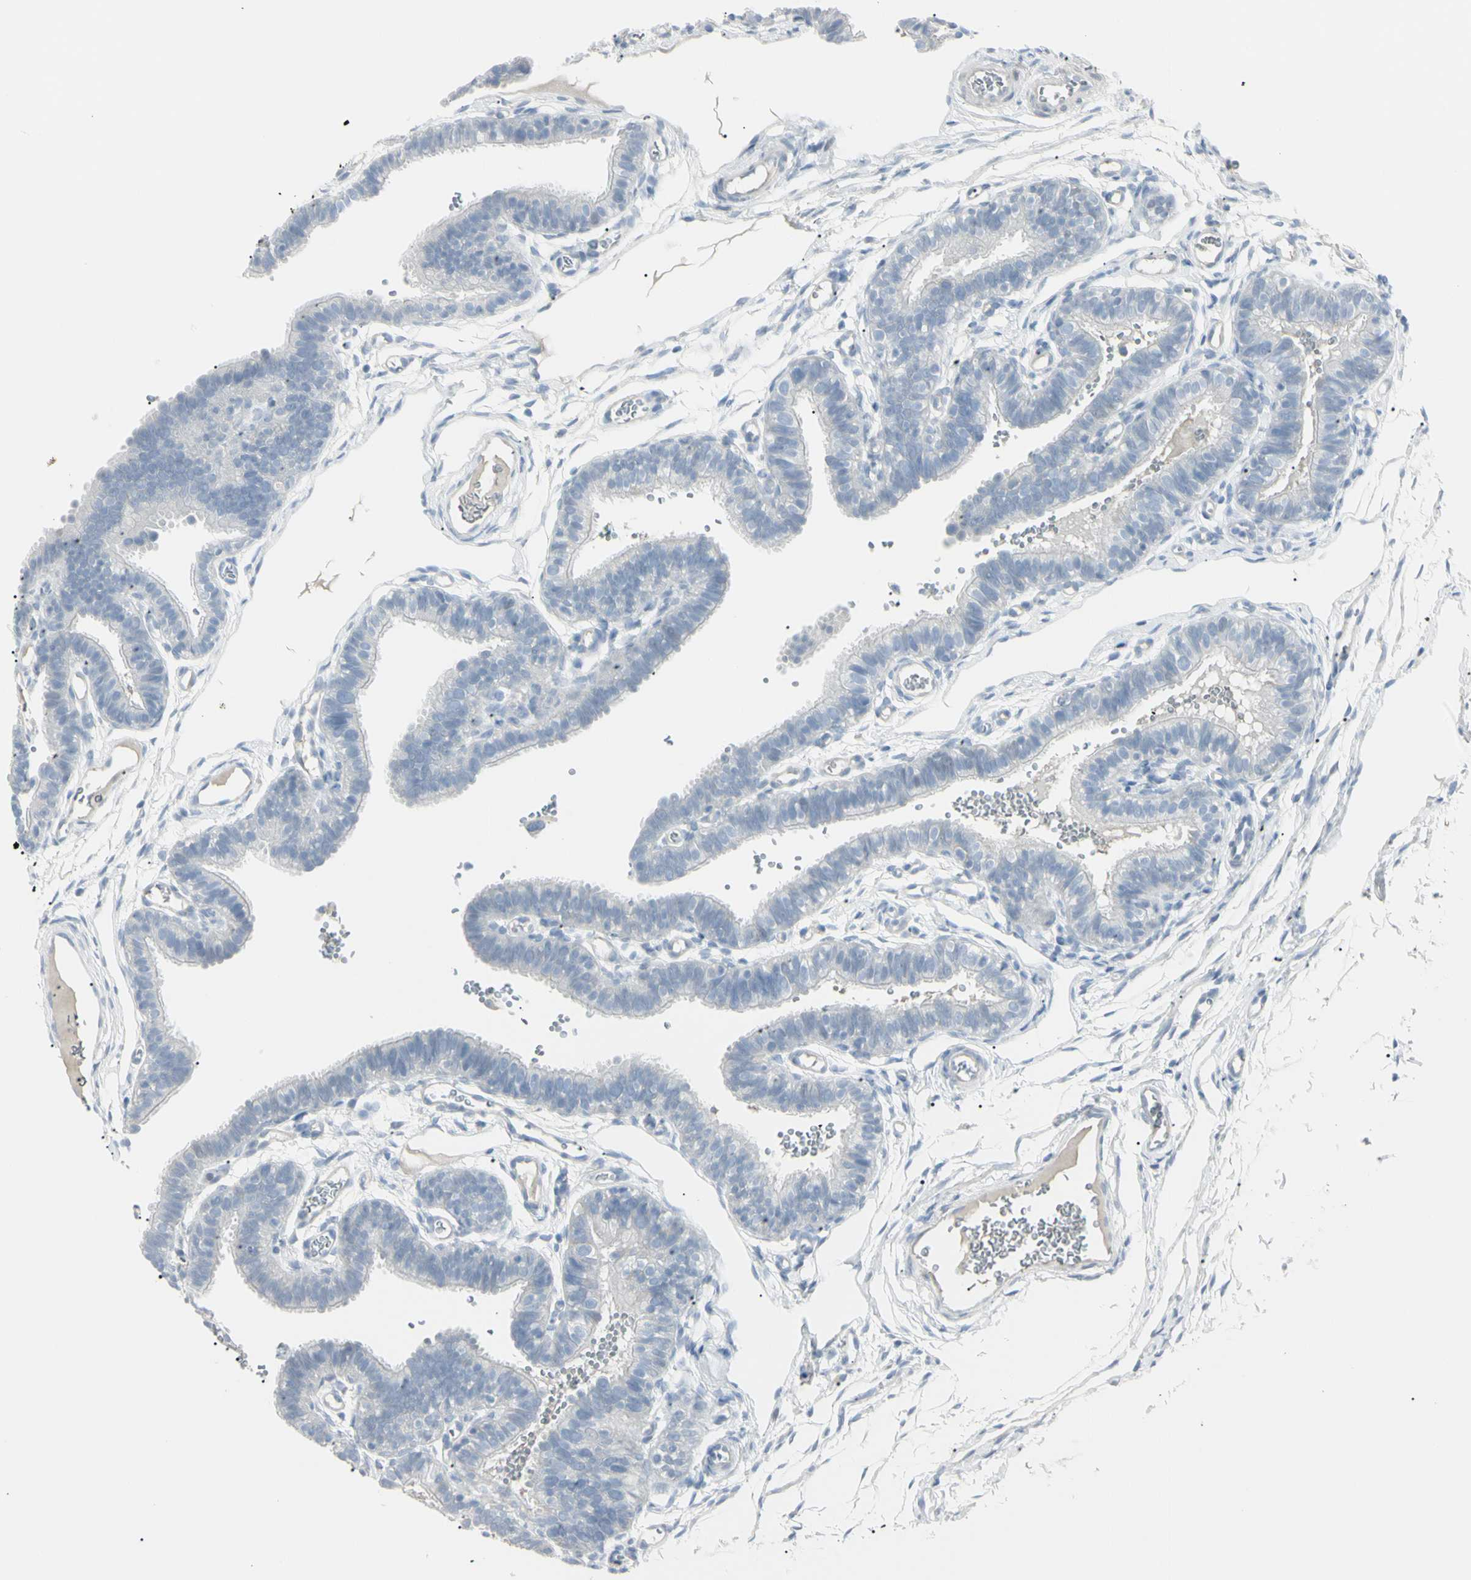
{"staining": {"intensity": "negative", "quantity": "none", "location": "none"}, "tissue": "fallopian tube", "cell_type": "Glandular cells", "image_type": "normal", "snomed": [{"axis": "morphology", "description": "Normal tissue, NOS"}, {"axis": "topography", "description": "Fallopian tube"}, {"axis": "topography", "description": "Placenta"}], "caption": "IHC image of unremarkable fallopian tube: human fallopian tube stained with DAB (3,3'-diaminobenzidine) displays no significant protein expression in glandular cells.", "gene": "PIP", "patient": {"sex": "female", "age": 34}}